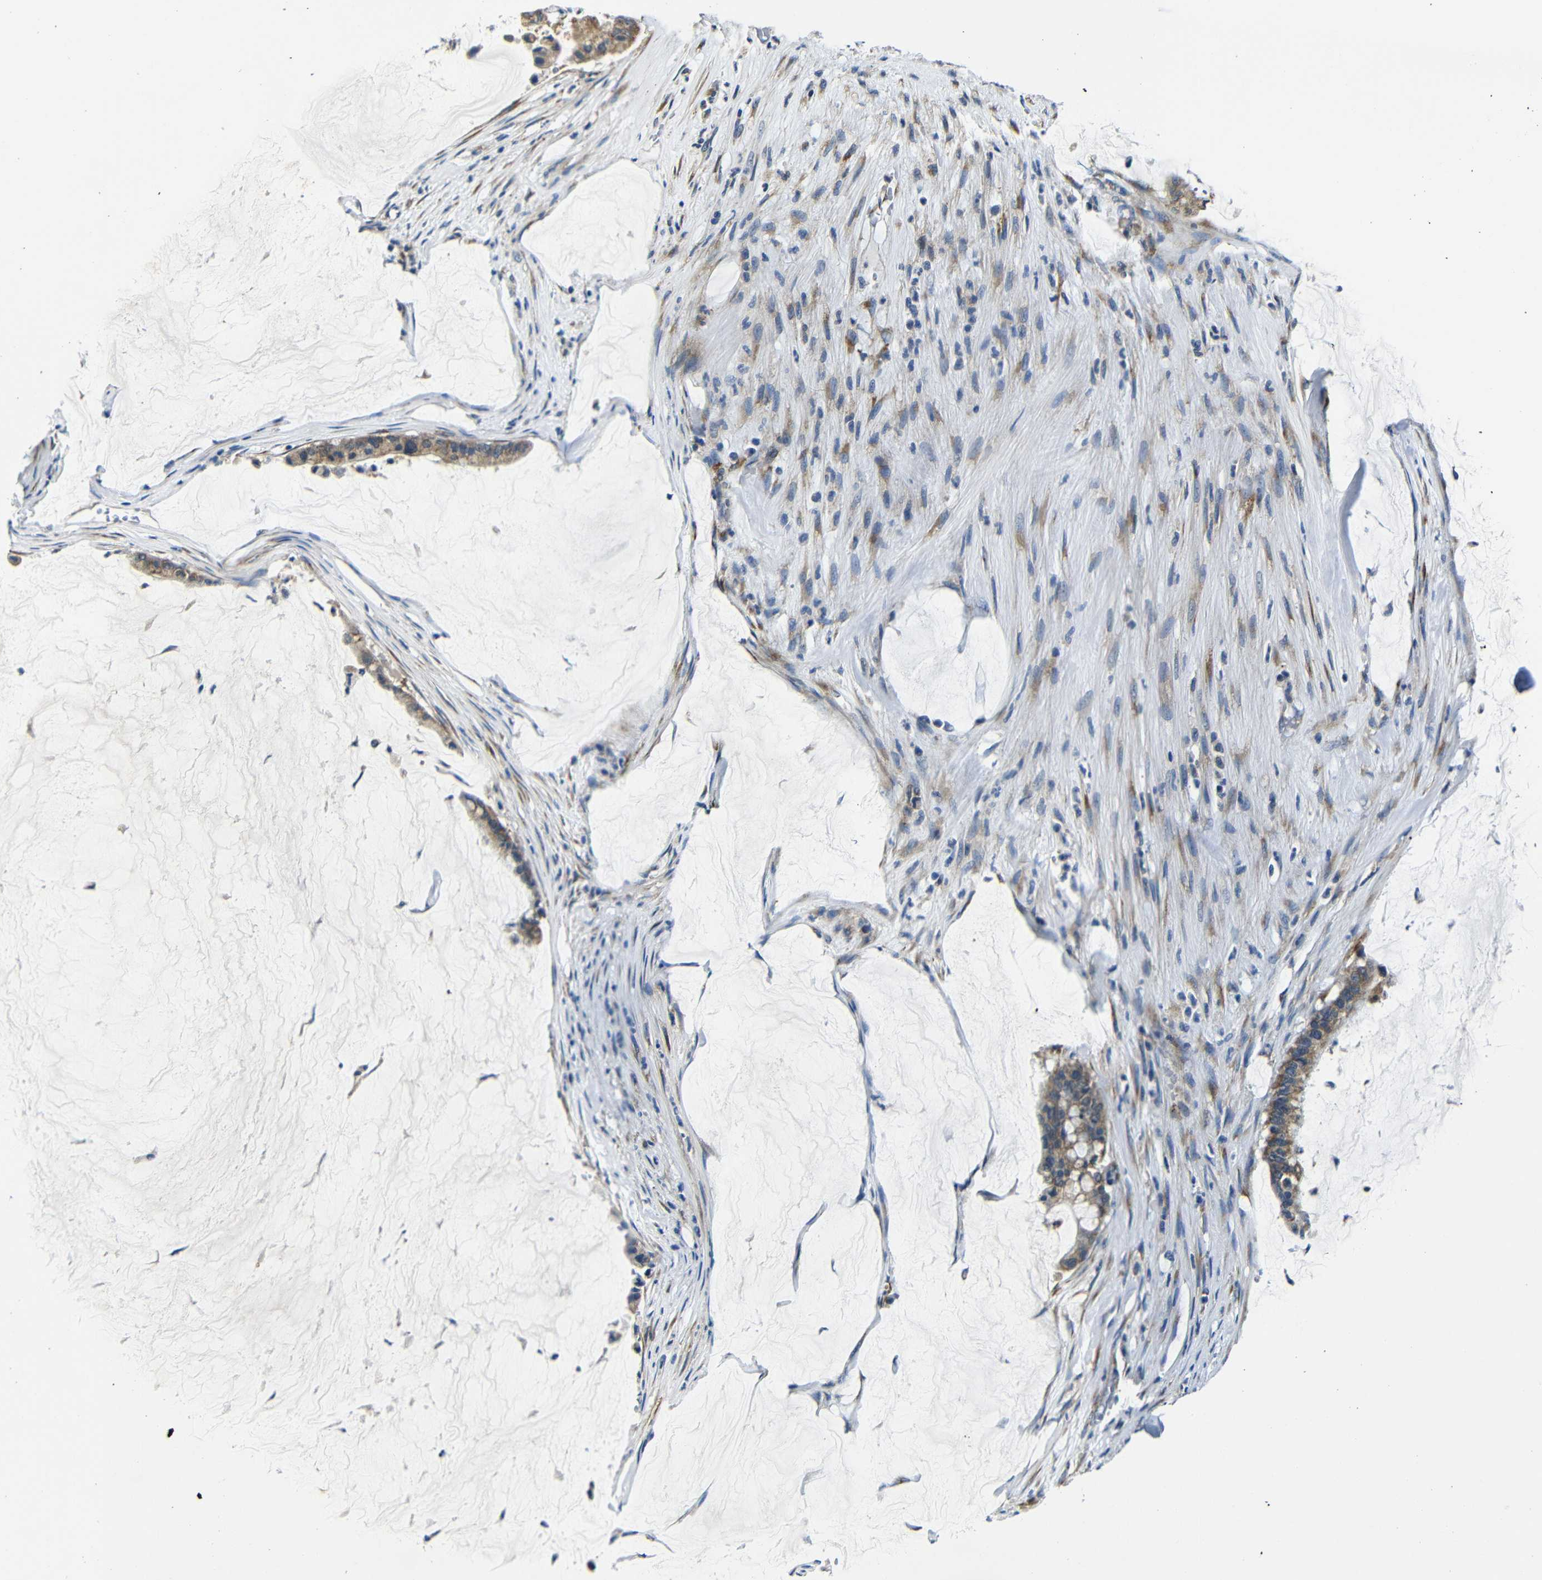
{"staining": {"intensity": "weak", "quantity": ">75%", "location": "cytoplasmic/membranous"}, "tissue": "pancreatic cancer", "cell_type": "Tumor cells", "image_type": "cancer", "snomed": [{"axis": "morphology", "description": "Adenocarcinoma, NOS"}, {"axis": "topography", "description": "Pancreas"}], "caption": "This micrograph reveals adenocarcinoma (pancreatic) stained with IHC to label a protein in brown. The cytoplasmic/membranous of tumor cells show weak positivity for the protein. Nuclei are counter-stained blue.", "gene": "FKBP14", "patient": {"sex": "male", "age": 41}}